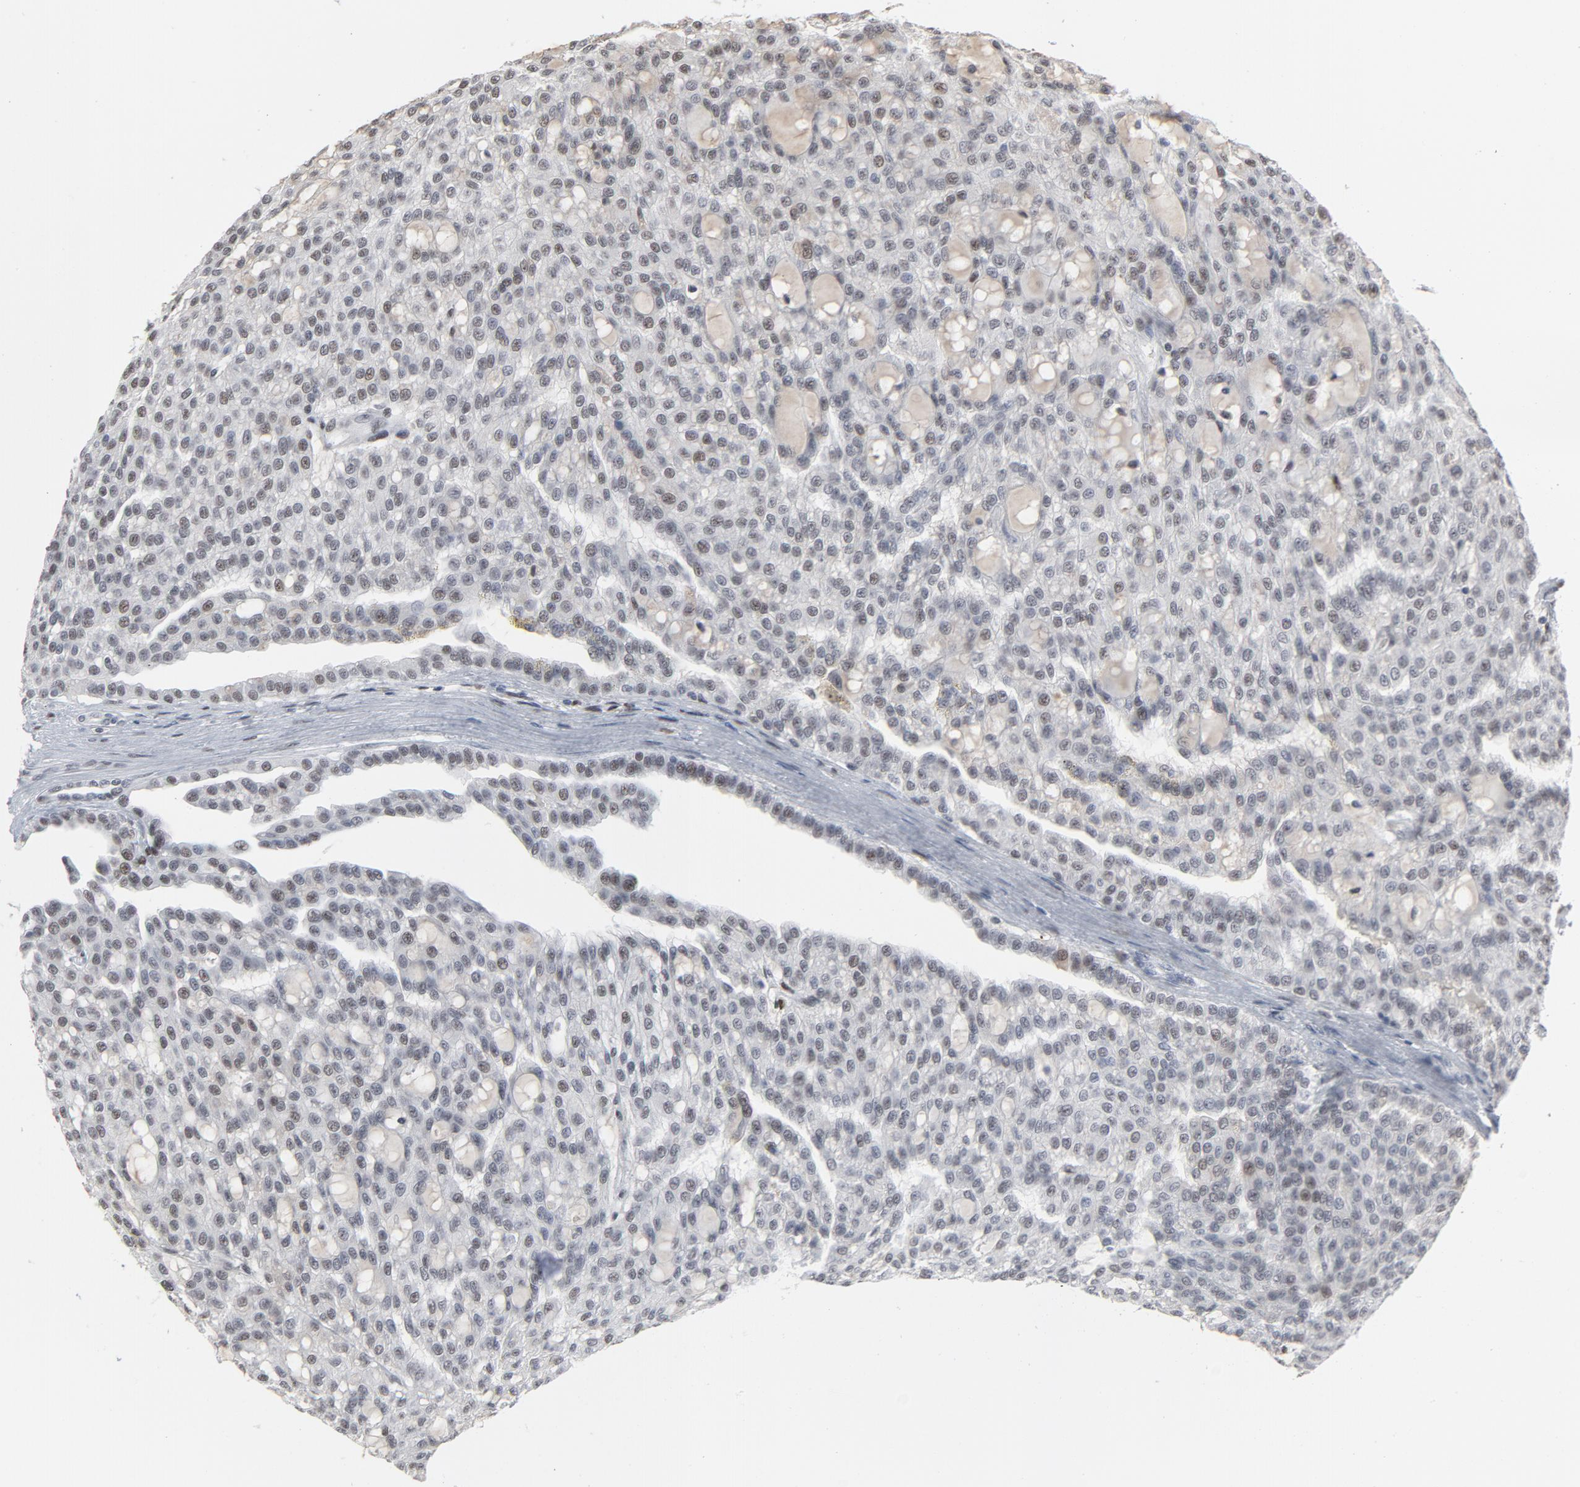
{"staining": {"intensity": "negative", "quantity": "none", "location": "none"}, "tissue": "renal cancer", "cell_type": "Tumor cells", "image_type": "cancer", "snomed": [{"axis": "morphology", "description": "Adenocarcinoma, NOS"}, {"axis": "topography", "description": "Kidney"}], "caption": "Tumor cells show no significant staining in adenocarcinoma (renal).", "gene": "ATF7", "patient": {"sex": "male", "age": 63}}